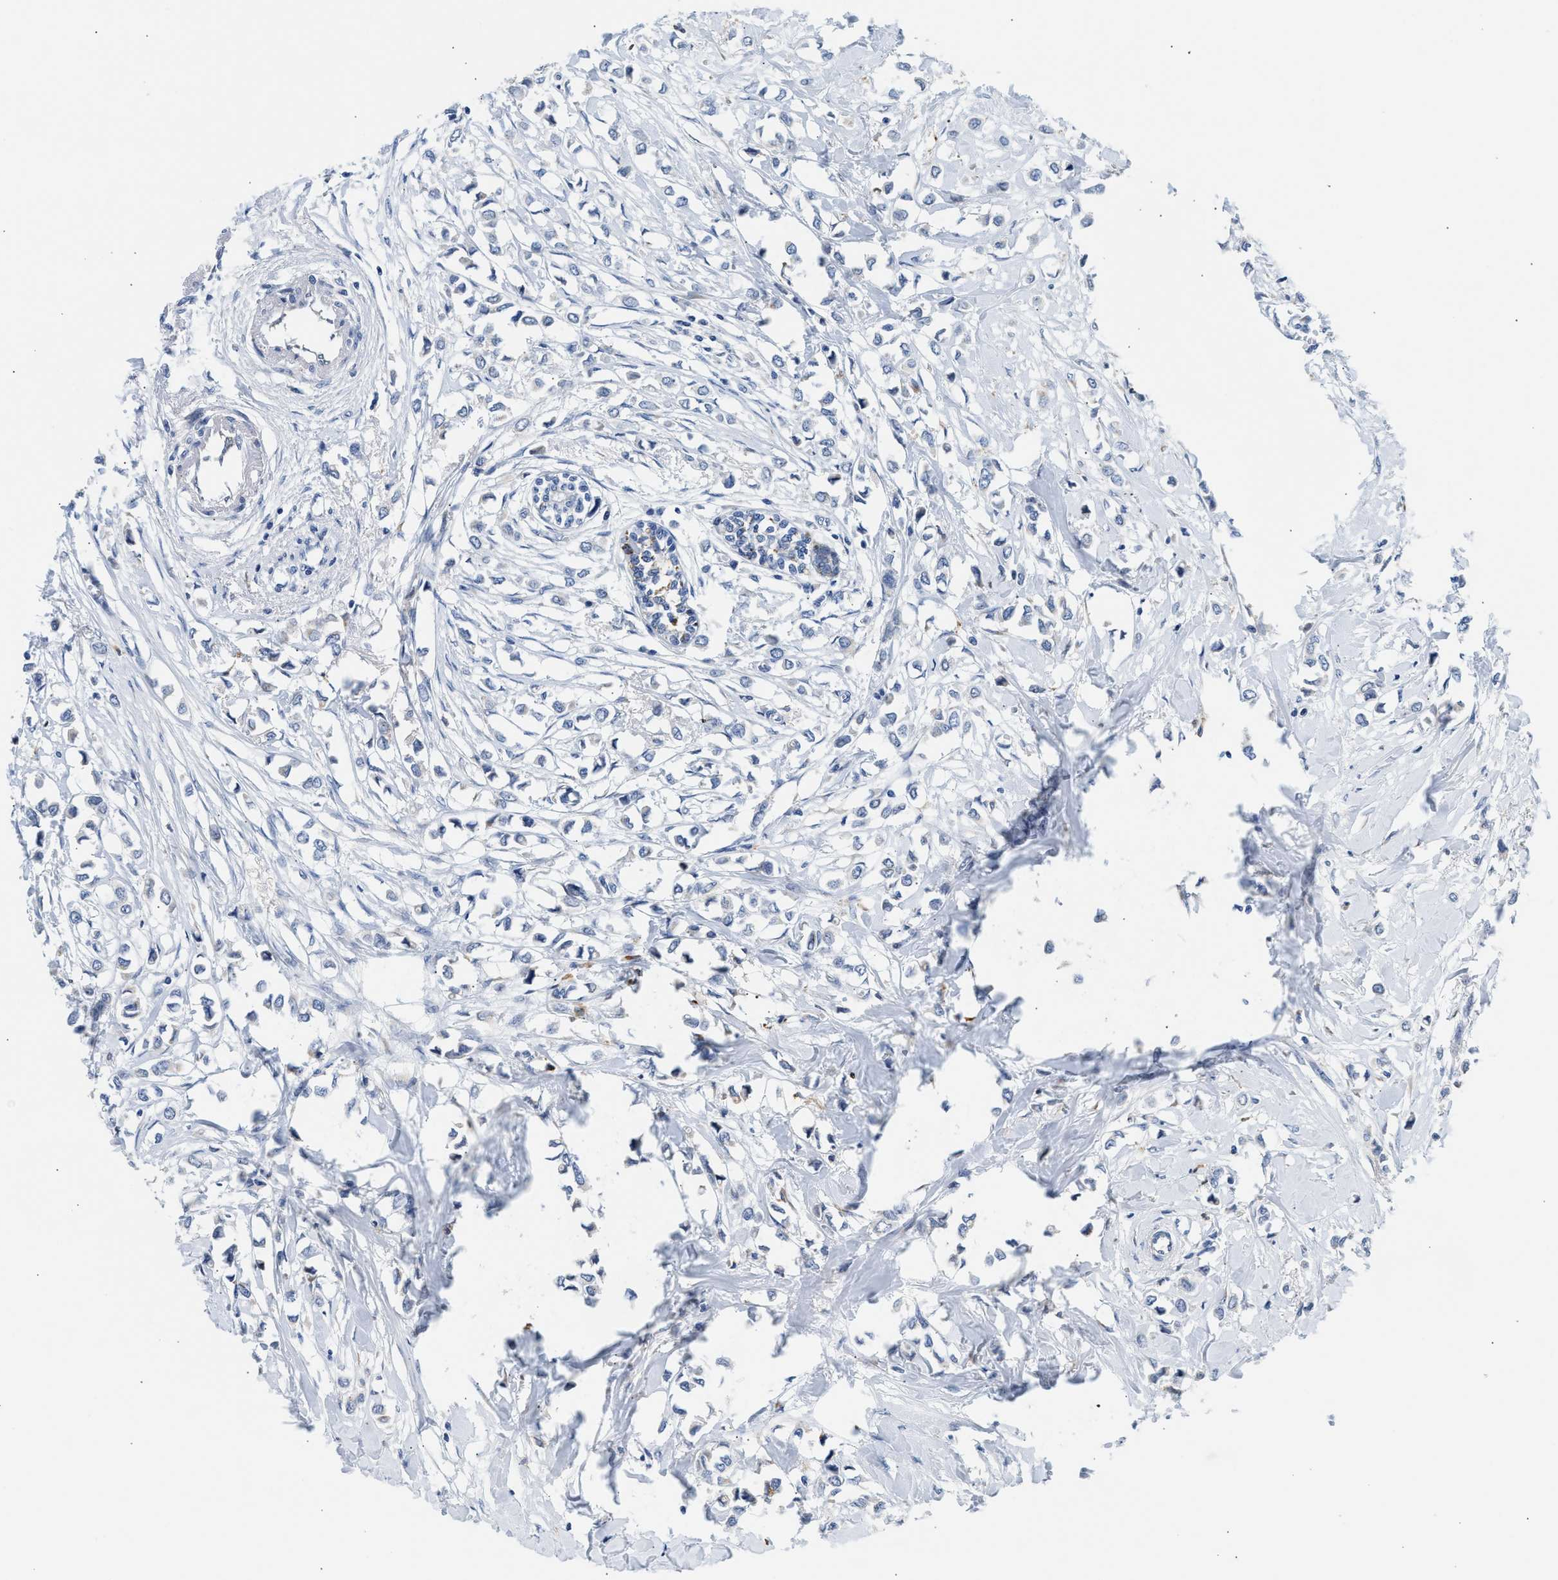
{"staining": {"intensity": "negative", "quantity": "none", "location": "none"}, "tissue": "breast cancer", "cell_type": "Tumor cells", "image_type": "cancer", "snomed": [{"axis": "morphology", "description": "Lobular carcinoma"}, {"axis": "topography", "description": "Breast"}], "caption": "There is no significant expression in tumor cells of breast cancer.", "gene": "PPM1L", "patient": {"sex": "female", "age": 51}}